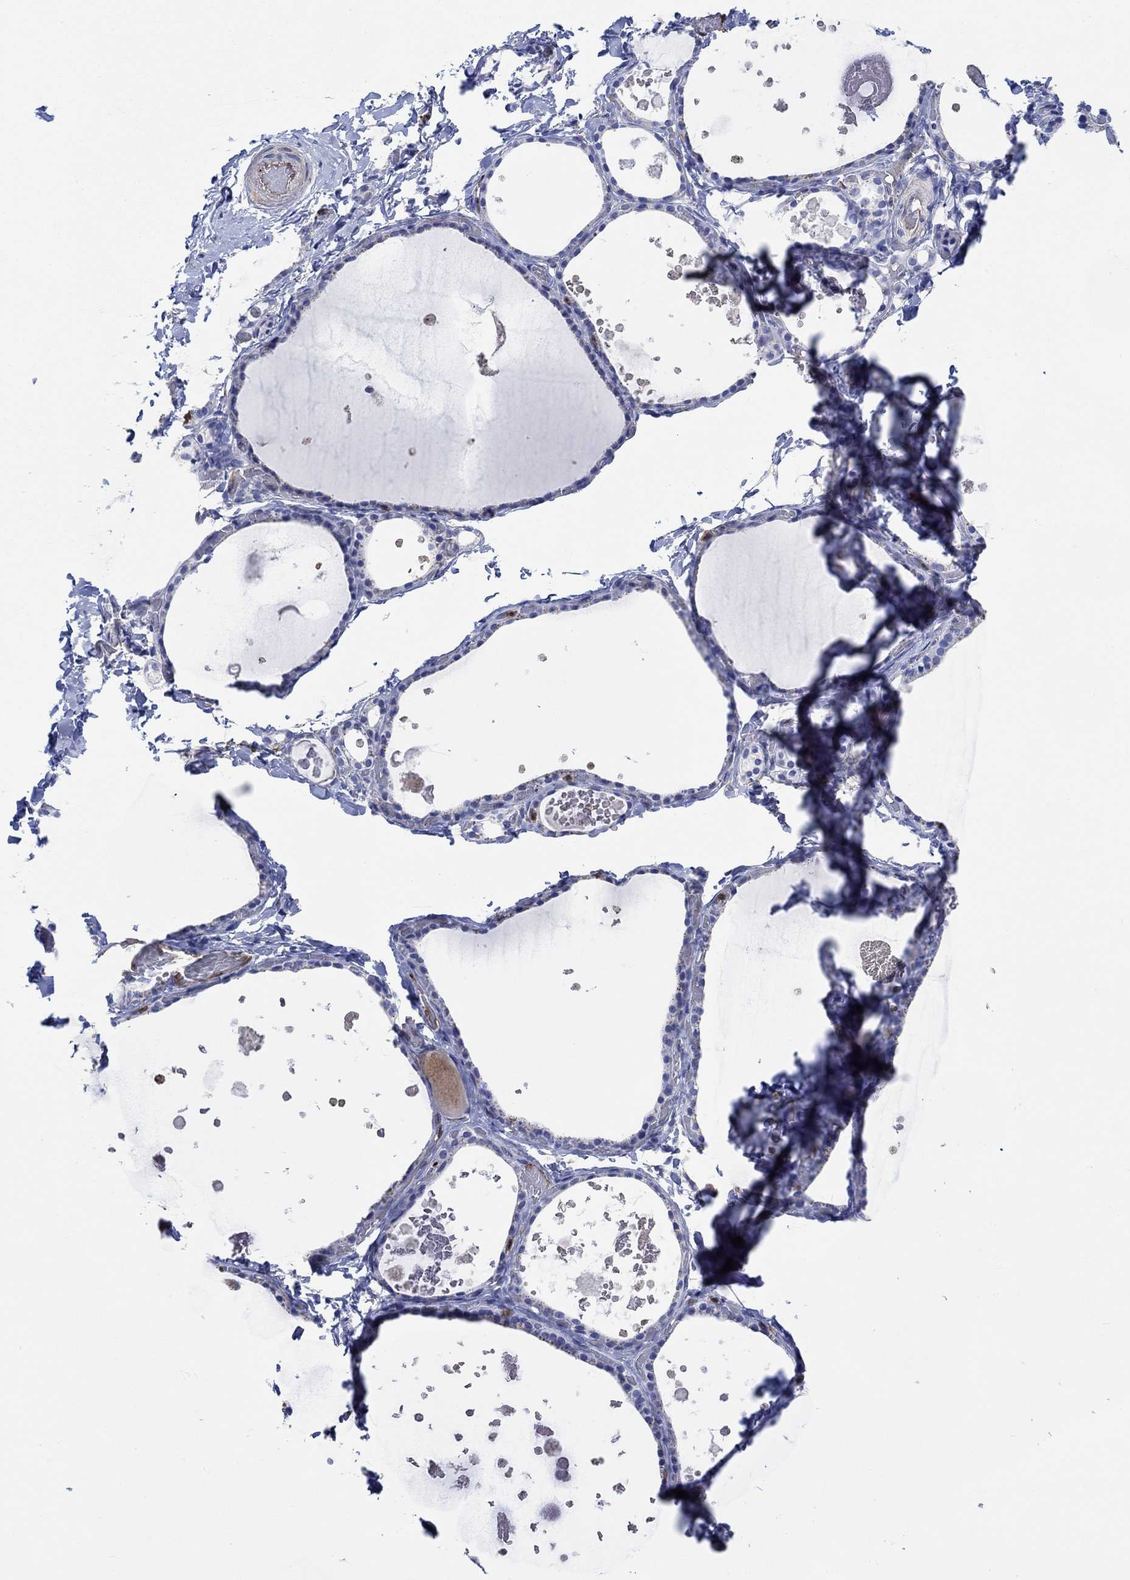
{"staining": {"intensity": "negative", "quantity": "none", "location": "none"}, "tissue": "thyroid gland", "cell_type": "Glandular cells", "image_type": "normal", "snomed": [{"axis": "morphology", "description": "Normal tissue, NOS"}, {"axis": "topography", "description": "Thyroid gland"}], "caption": "Photomicrograph shows no protein expression in glandular cells of benign thyroid gland. The staining is performed using DAB brown chromogen with nuclei counter-stained in using hematoxylin.", "gene": "TGM2", "patient": {"sex": "female", "age": 56}}